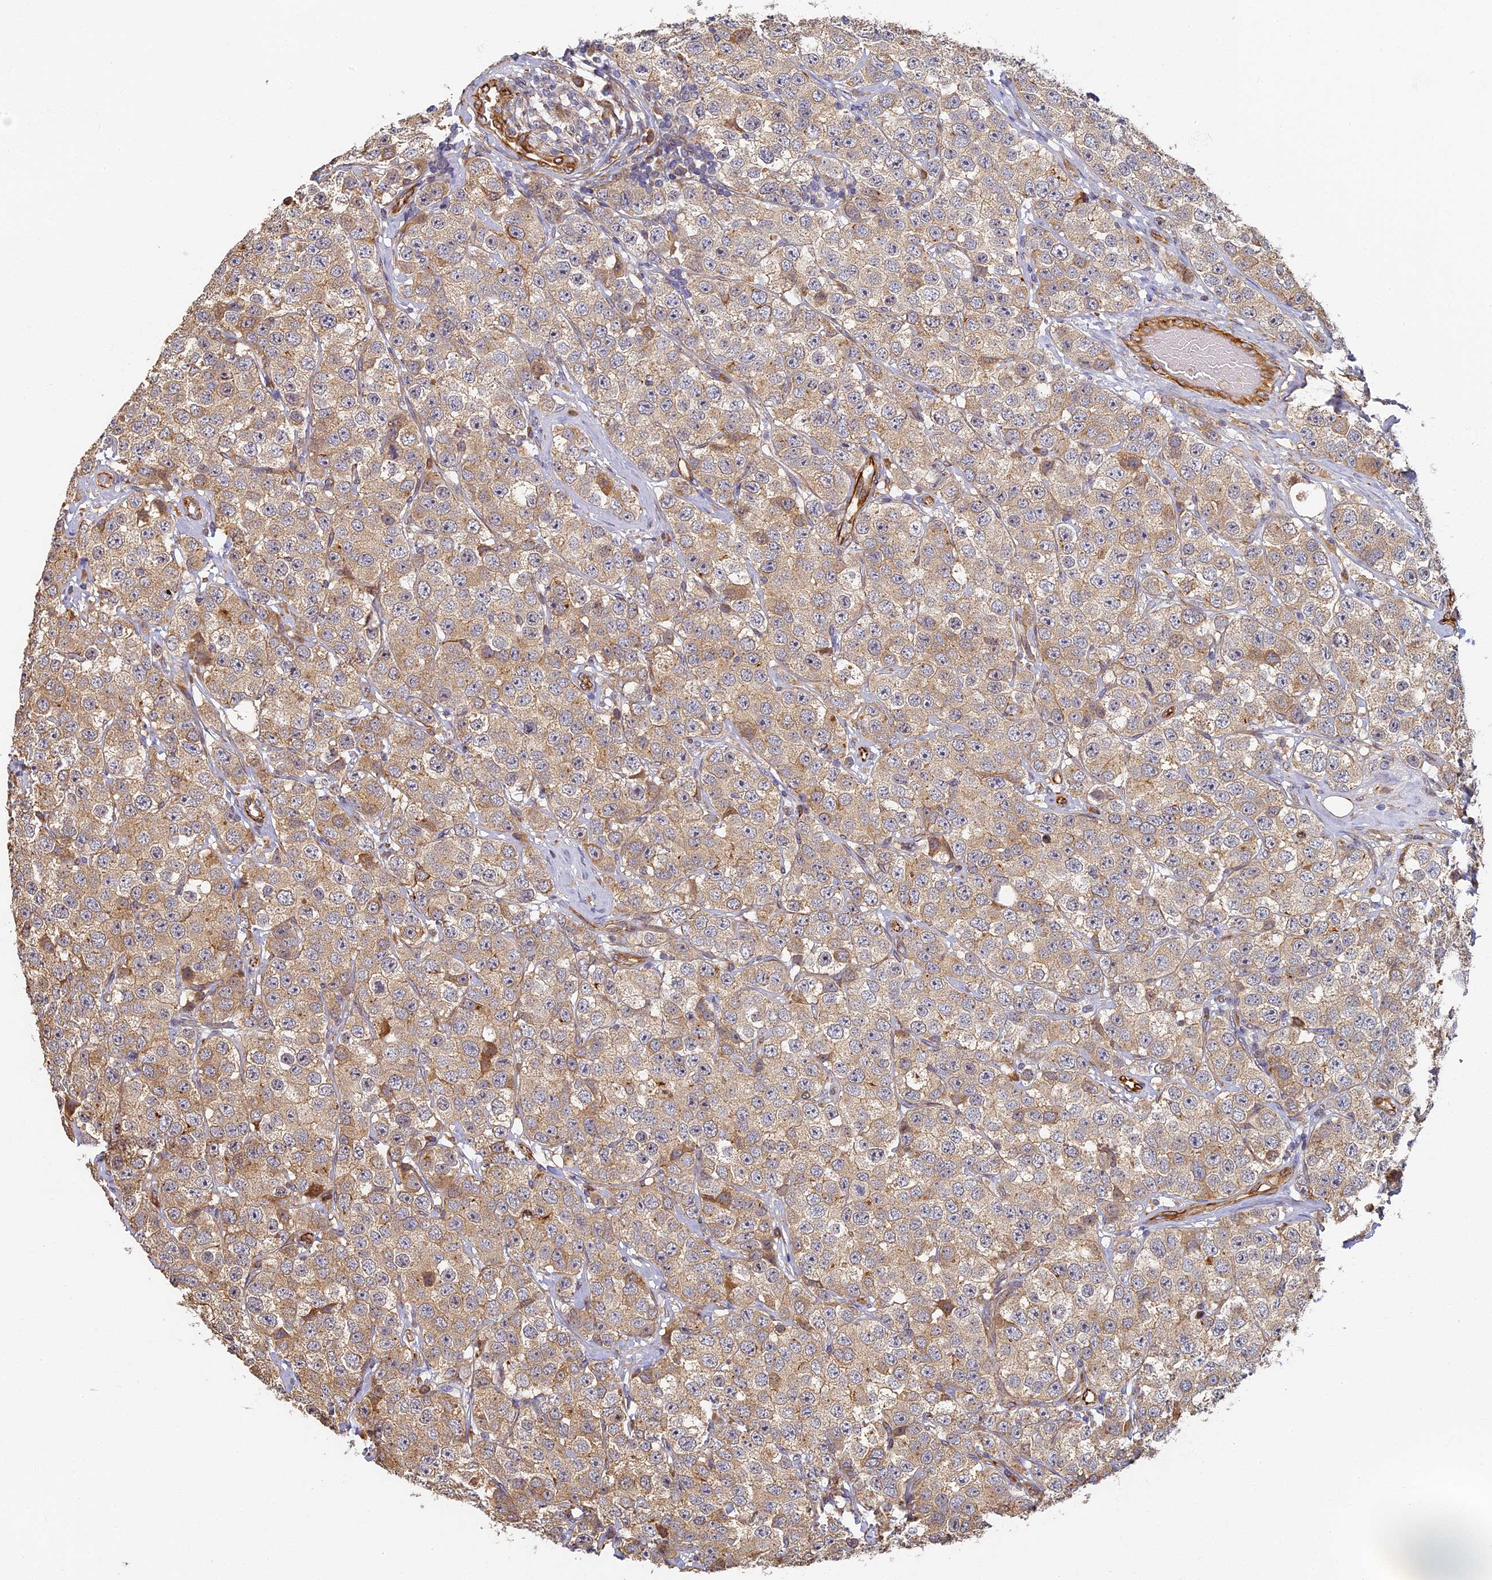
{"staining": {"intensity": "weak", "quantity": ">75%", "location": "cytoplasmic/membranous"}, "tissue": "testis cancer", "cell_type": "Tumor cells", "image_type": "cancer", "snomed": [{"axis": "morphology", "description": "Seminoma, NOS"}, {"axis": "topography", "description": "Testis"}], "caption": "Immunohistochemical staining of human testis cancer (seminoma) shows low levels of weak cytoplasmic/membranous protein positivity in about >75% of tumor cells. (DAB (3,3'-diaminobenzidine) = brown stain, brightfield microscopy at high magnification).", "gene": "LRRC57", "patient": {"sex": "male", "age": 28}}